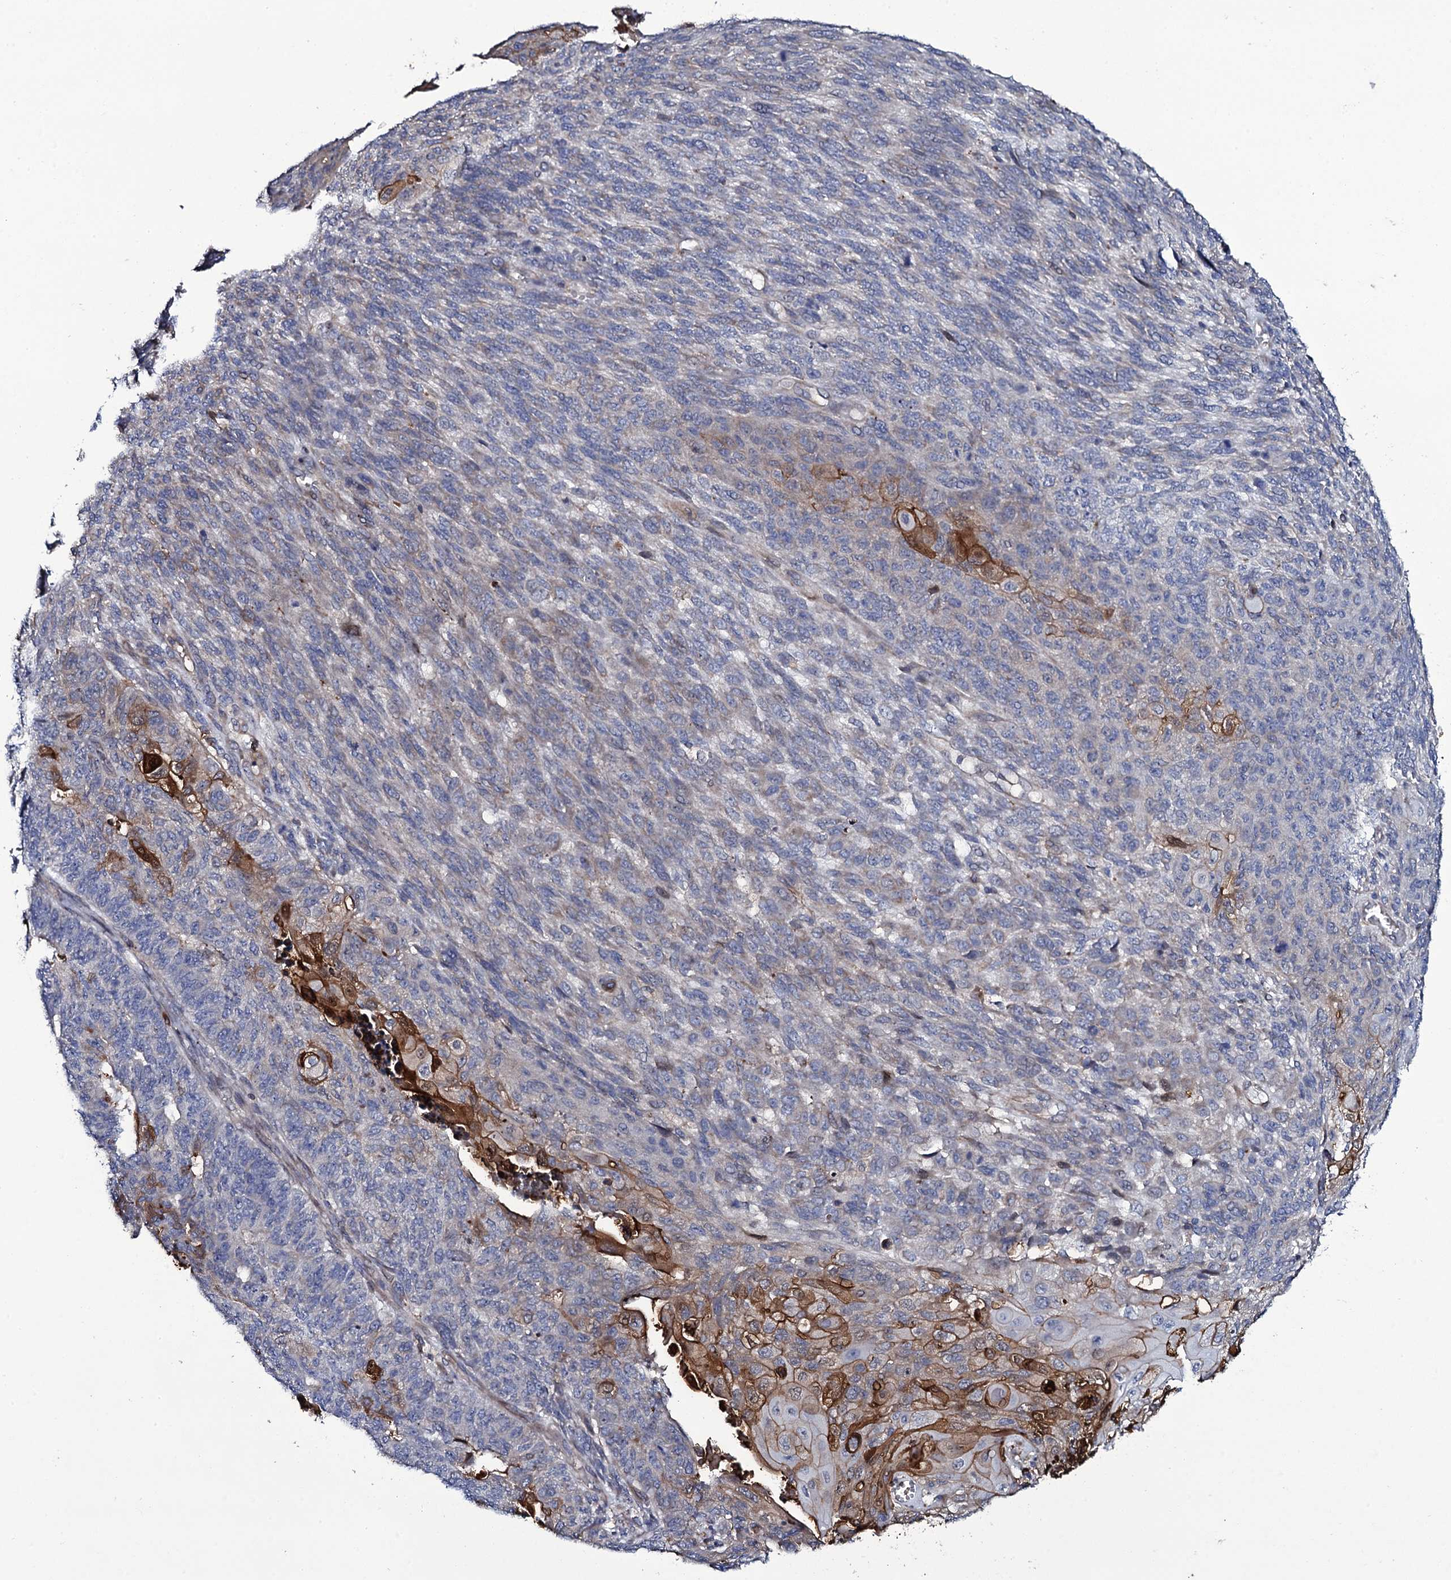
{"staining": {"intensity": "strong", "quantity": "<25%", "location": "cytoplasmic/membranous"}, "tissue": "endometrial cancer", "cell_type": "Tumor cells", "image_type": "cancer", "snomed": [{"axis": "morphology", "description": "Adenocarcinoma, NOS"}, {"axis": "topography", "description": "Endometrium"}], "caption": "Endometrial cancer (adenocarcinoma) stained for a protein (brown) shows strong cytoplasmic/membranous positive expression in approximately <25% of tumor cells.", "gene": "TTC23", "patient": {"sex": "female", "age": 32}}